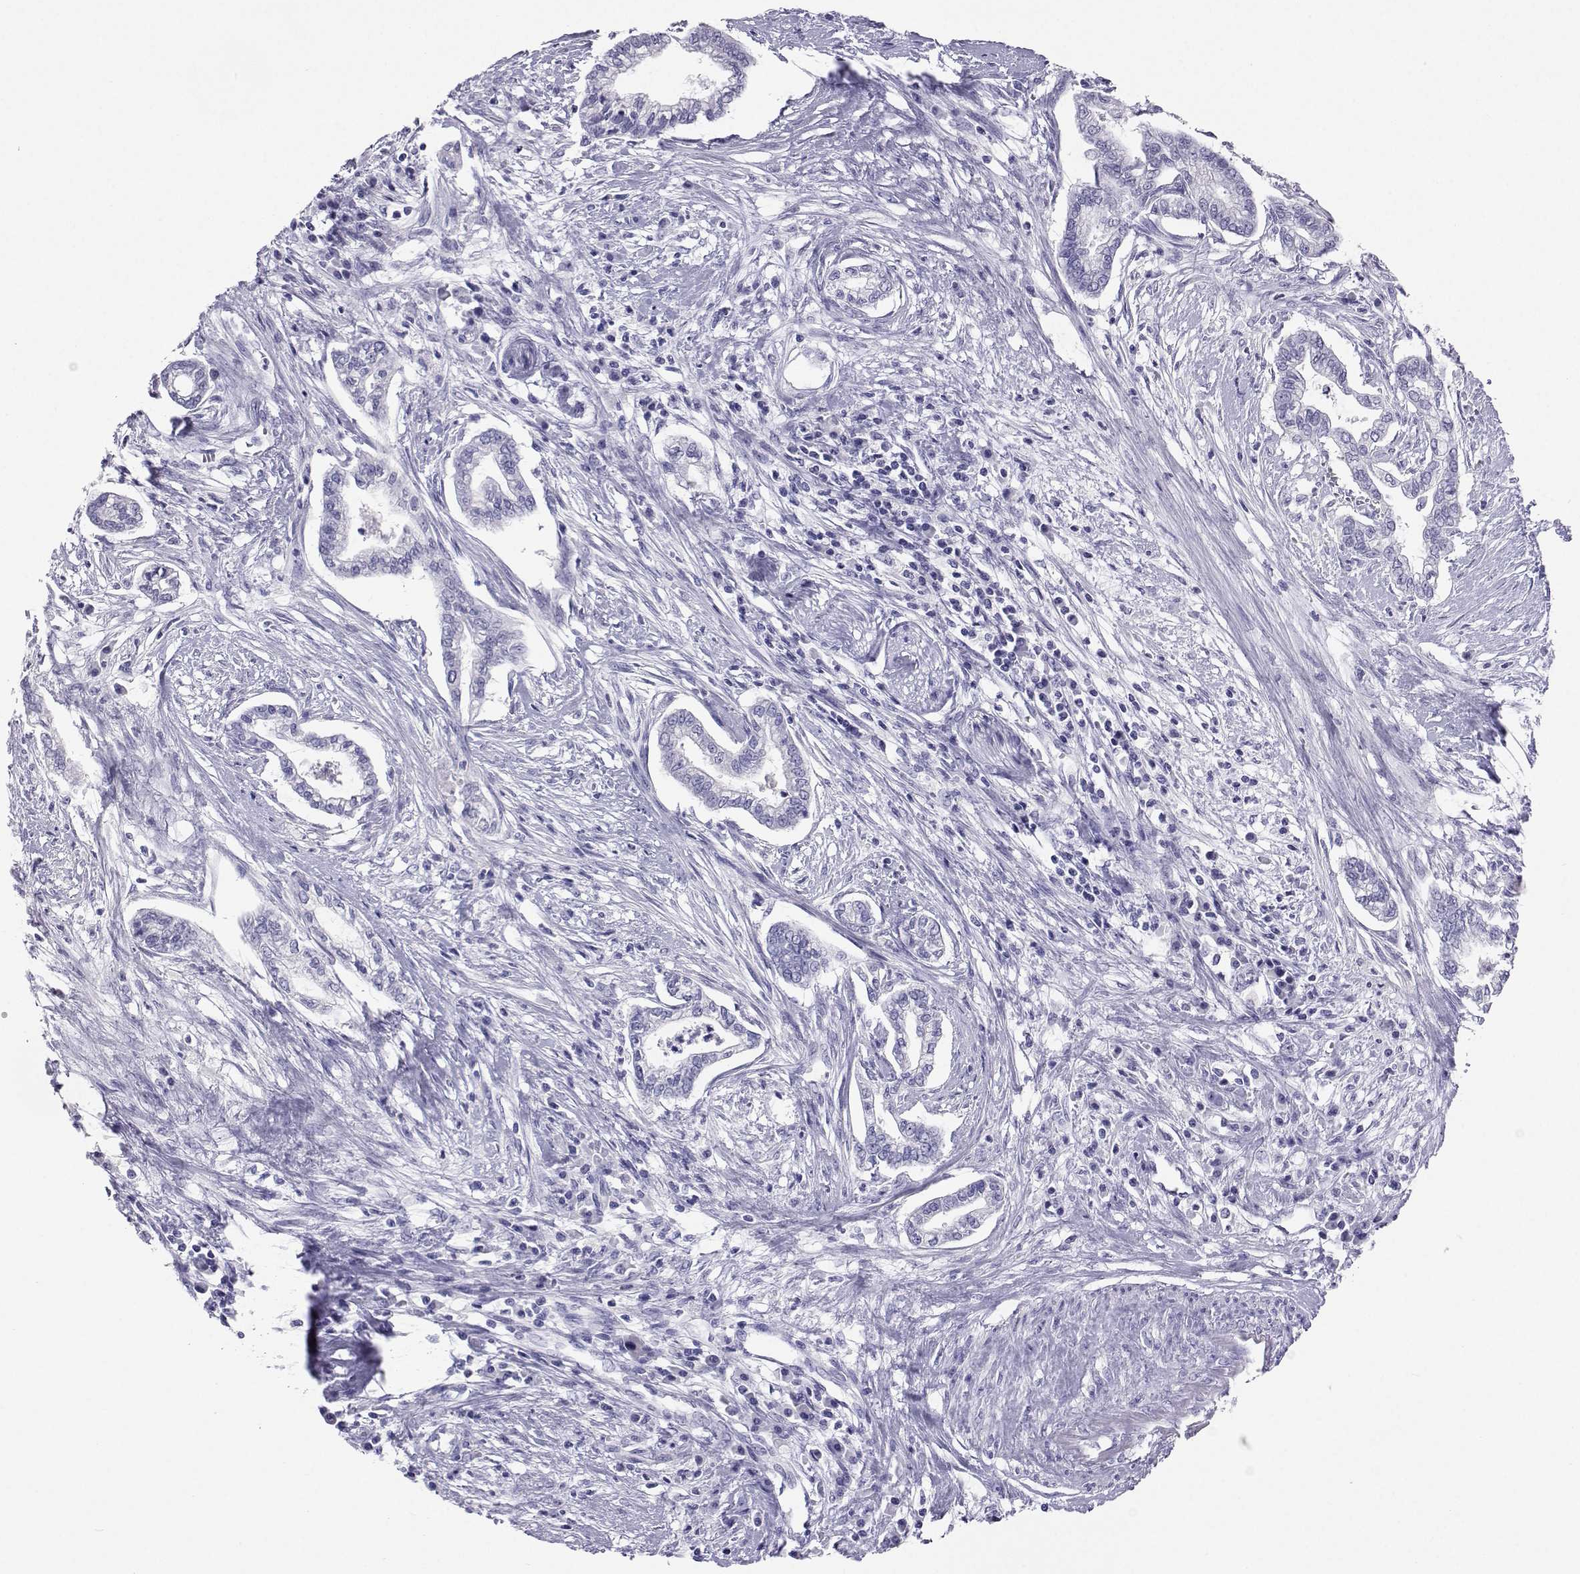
{"staining": {"intensity": "negative", "quantity": "none", "location": "none"}, "tissue": "cervical cancer", "cell_type": "Tumor cells", "image_type": "cancer", "snomed": [{"axis": "morphology", "description": "Adenocarcinoma, NOS"}, {"axis": "topography", "description": "Cervix"}], "caption": "Immunohistochemical staining of human cervical cancer (adenocarcinoma) demonstrates no significant positivity in tumor cells.", "gene": "PLIN4", "patient": {"sex": "female", "age": 62}}